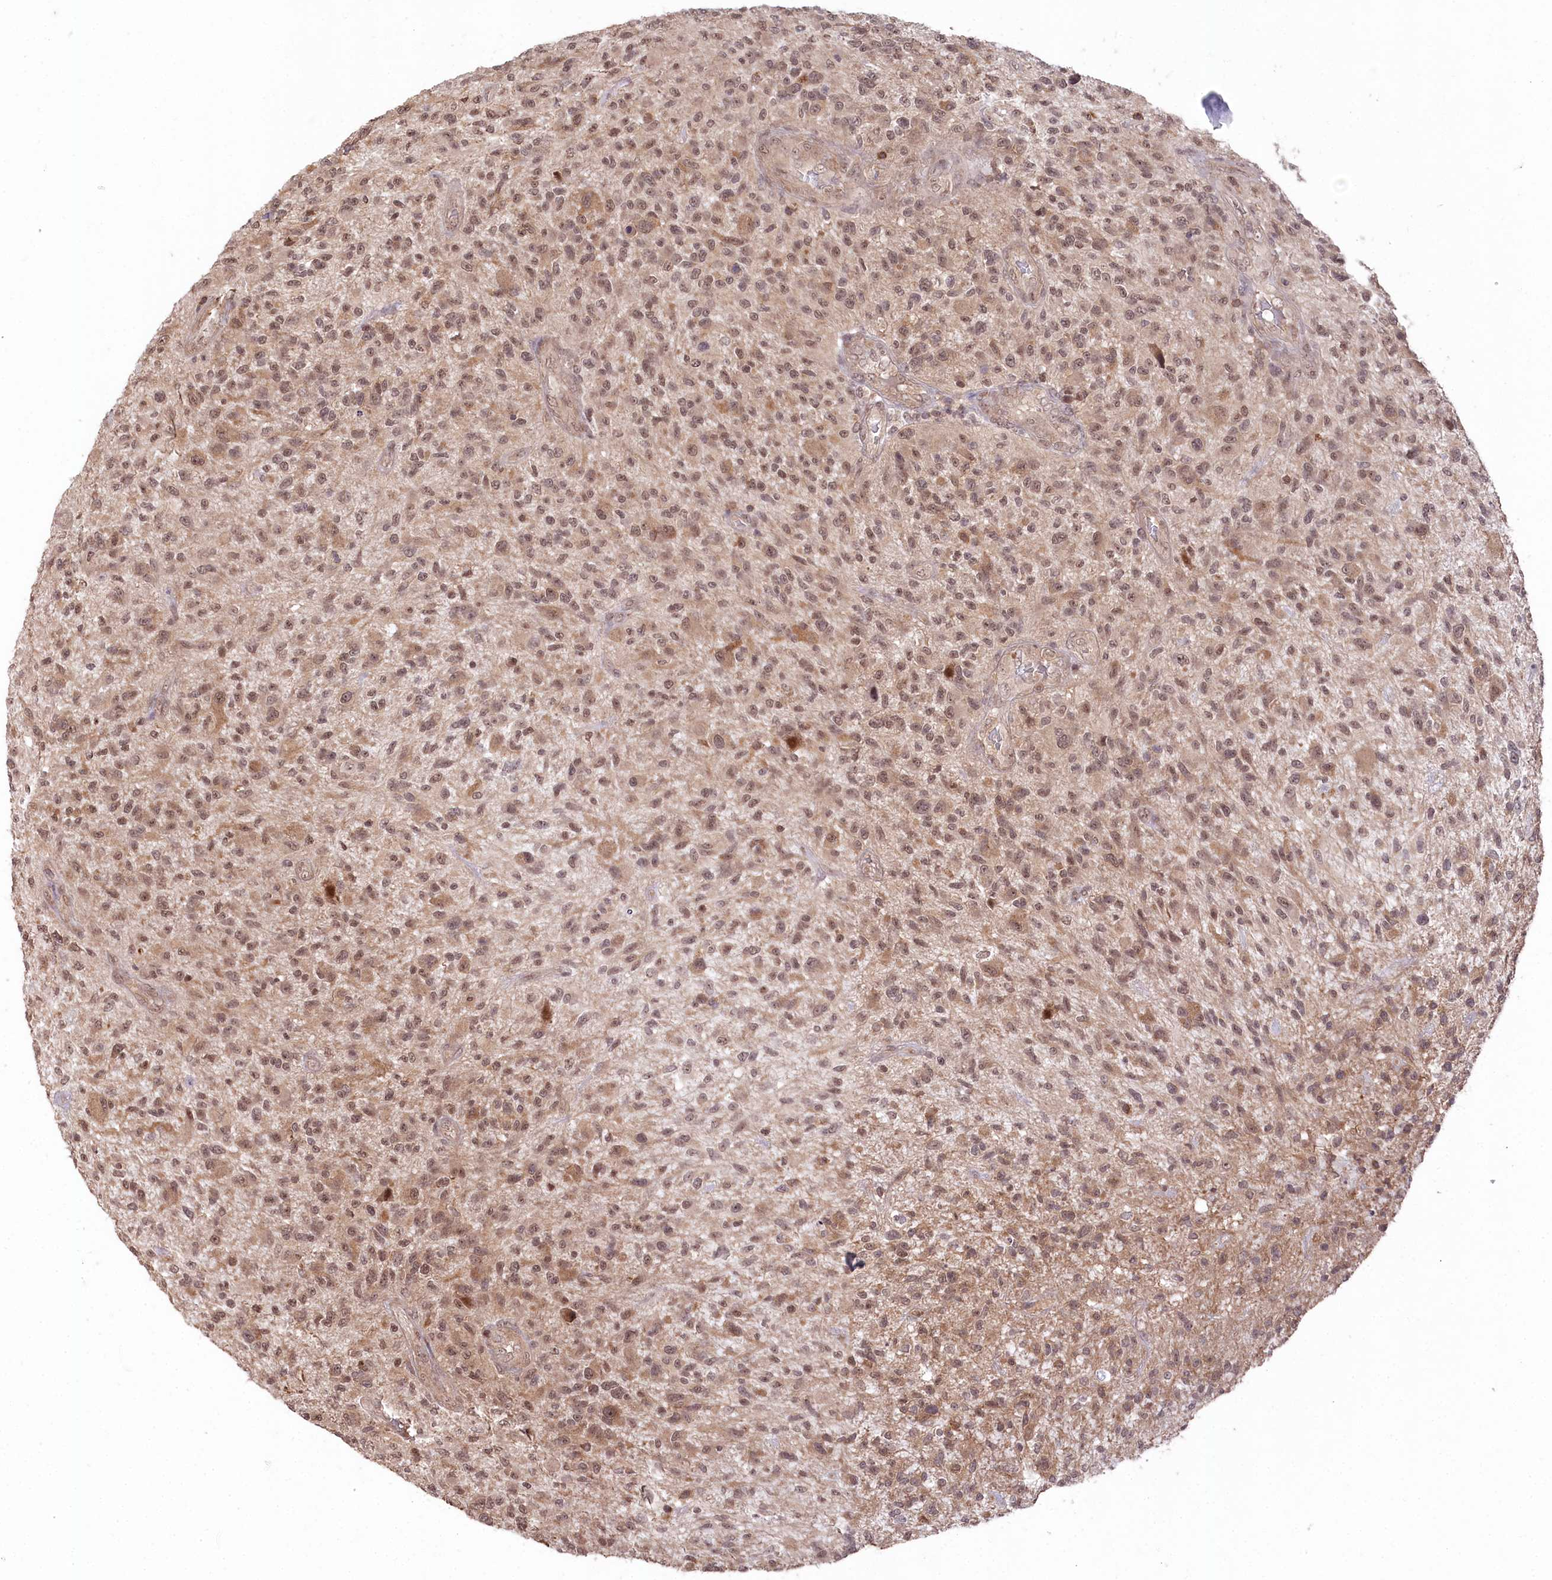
{"staining": {"intensity": "moderate", "quantity": ">75%", "location": "nuclear"}, "tissue": "glioma", "cell_type": "Tumor cells", "image_type": "cancer", "snomed": [{"axis": "morphology", "description": "Glioma, malignant, High grade"}, {"axis": "topography", "description": "Brain"}], "caption": "Human malignant glioma (high-grade) stained with a brown dye displays moderate nuclear positive expression in about >75% of tumor cells.", "gene": "CCSER2", "patient": {"sex": "male", "age": 47}}